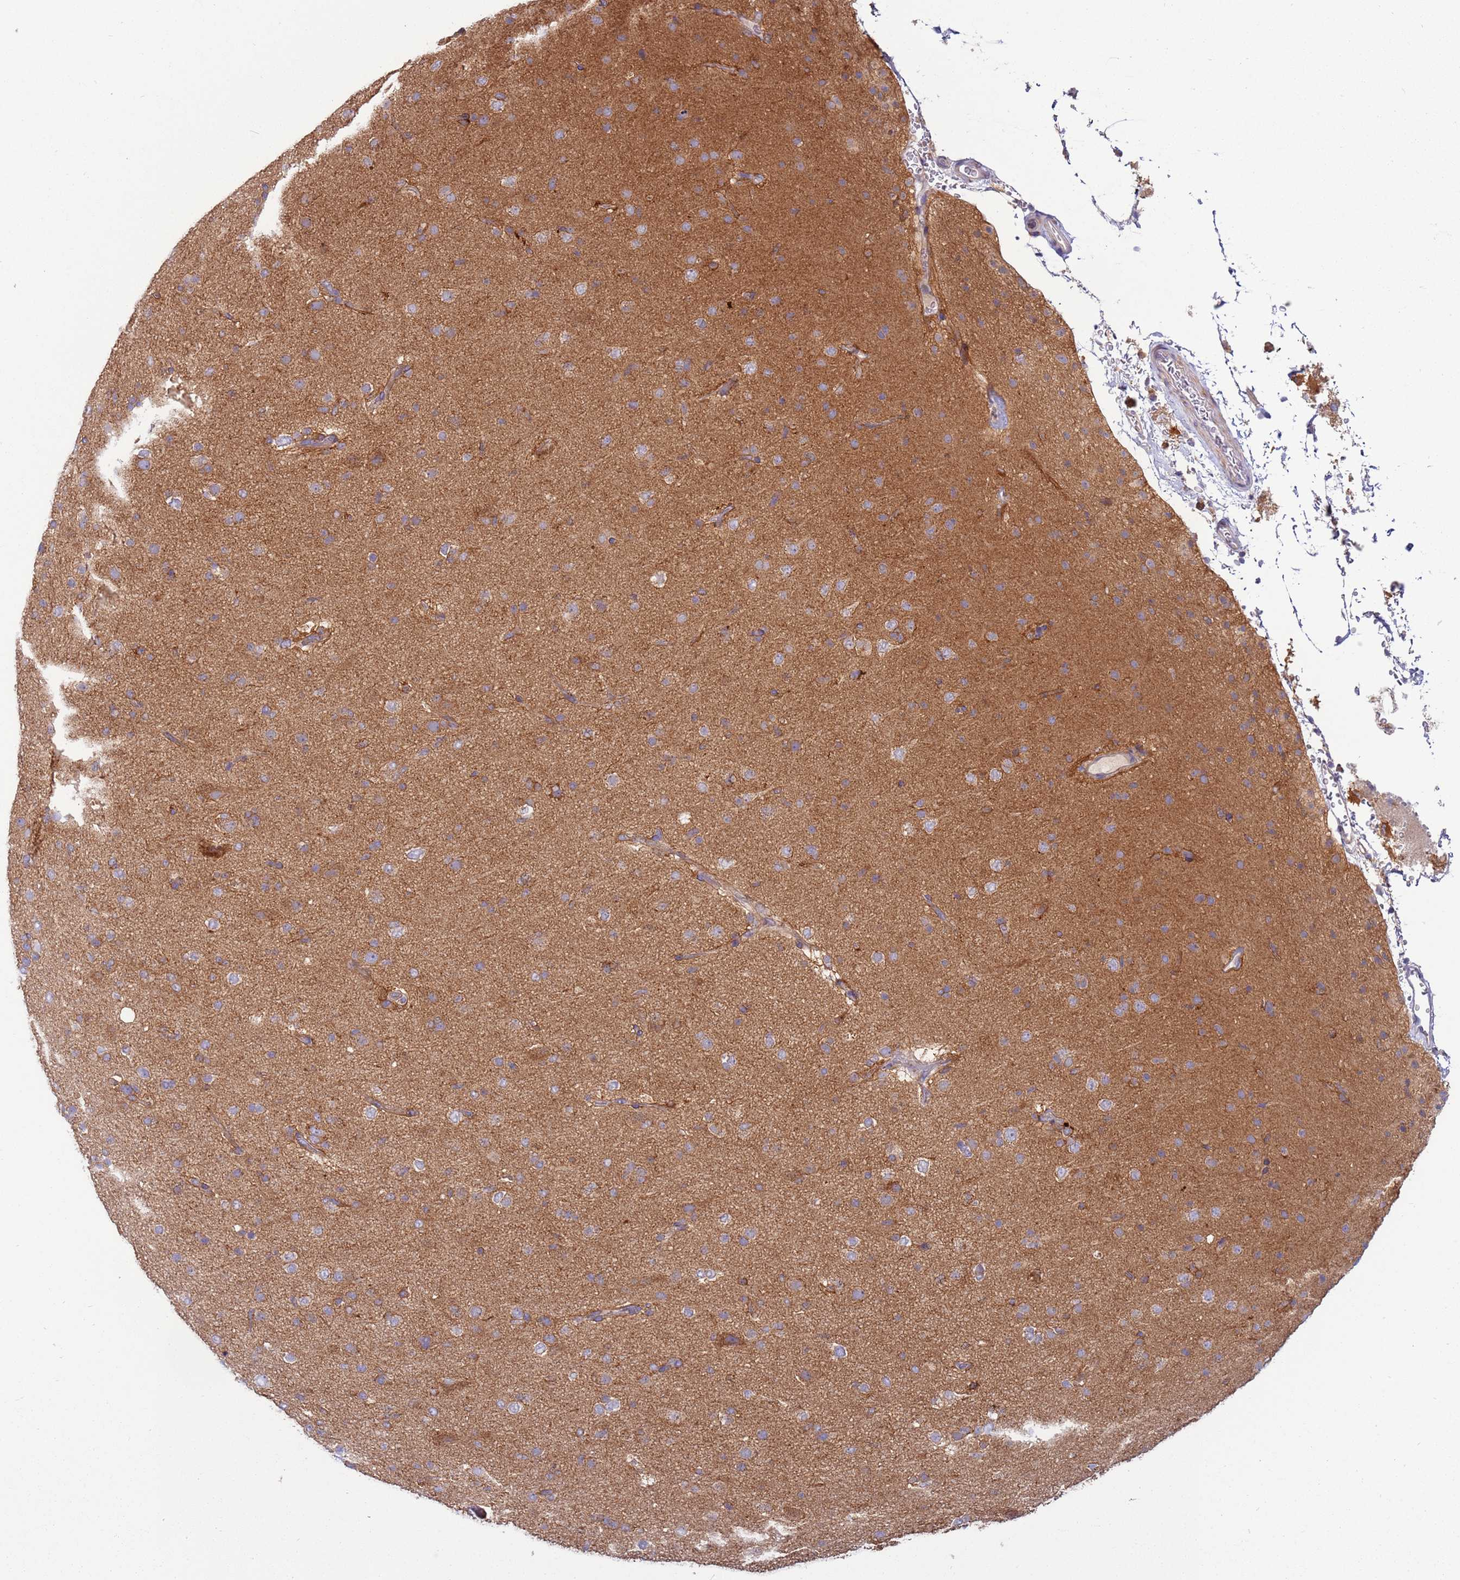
{"staining": {"intensity": "moderate", "quantity": ">75%", "location": "cytoplasmic/membranous"}, "tissue": "glioma", "cell_type": "Tumor cells", "image_type": "cancer", "snomed": [{"axis": "morphology", "description": "Glioma, malignant, Low grade"}, {"axis": "topography", "description": "Brain"}], "caption": "Immunohistochemical staining of glioma exhibits medium levels of moderate cytoplasmic/membranous protein expression in about >75% of tumor cells. (DAB IHC with brightfield microscopy, high magnification).", "gene": "UQCRQ", "patient": {"sex": "male", "age": 65}}